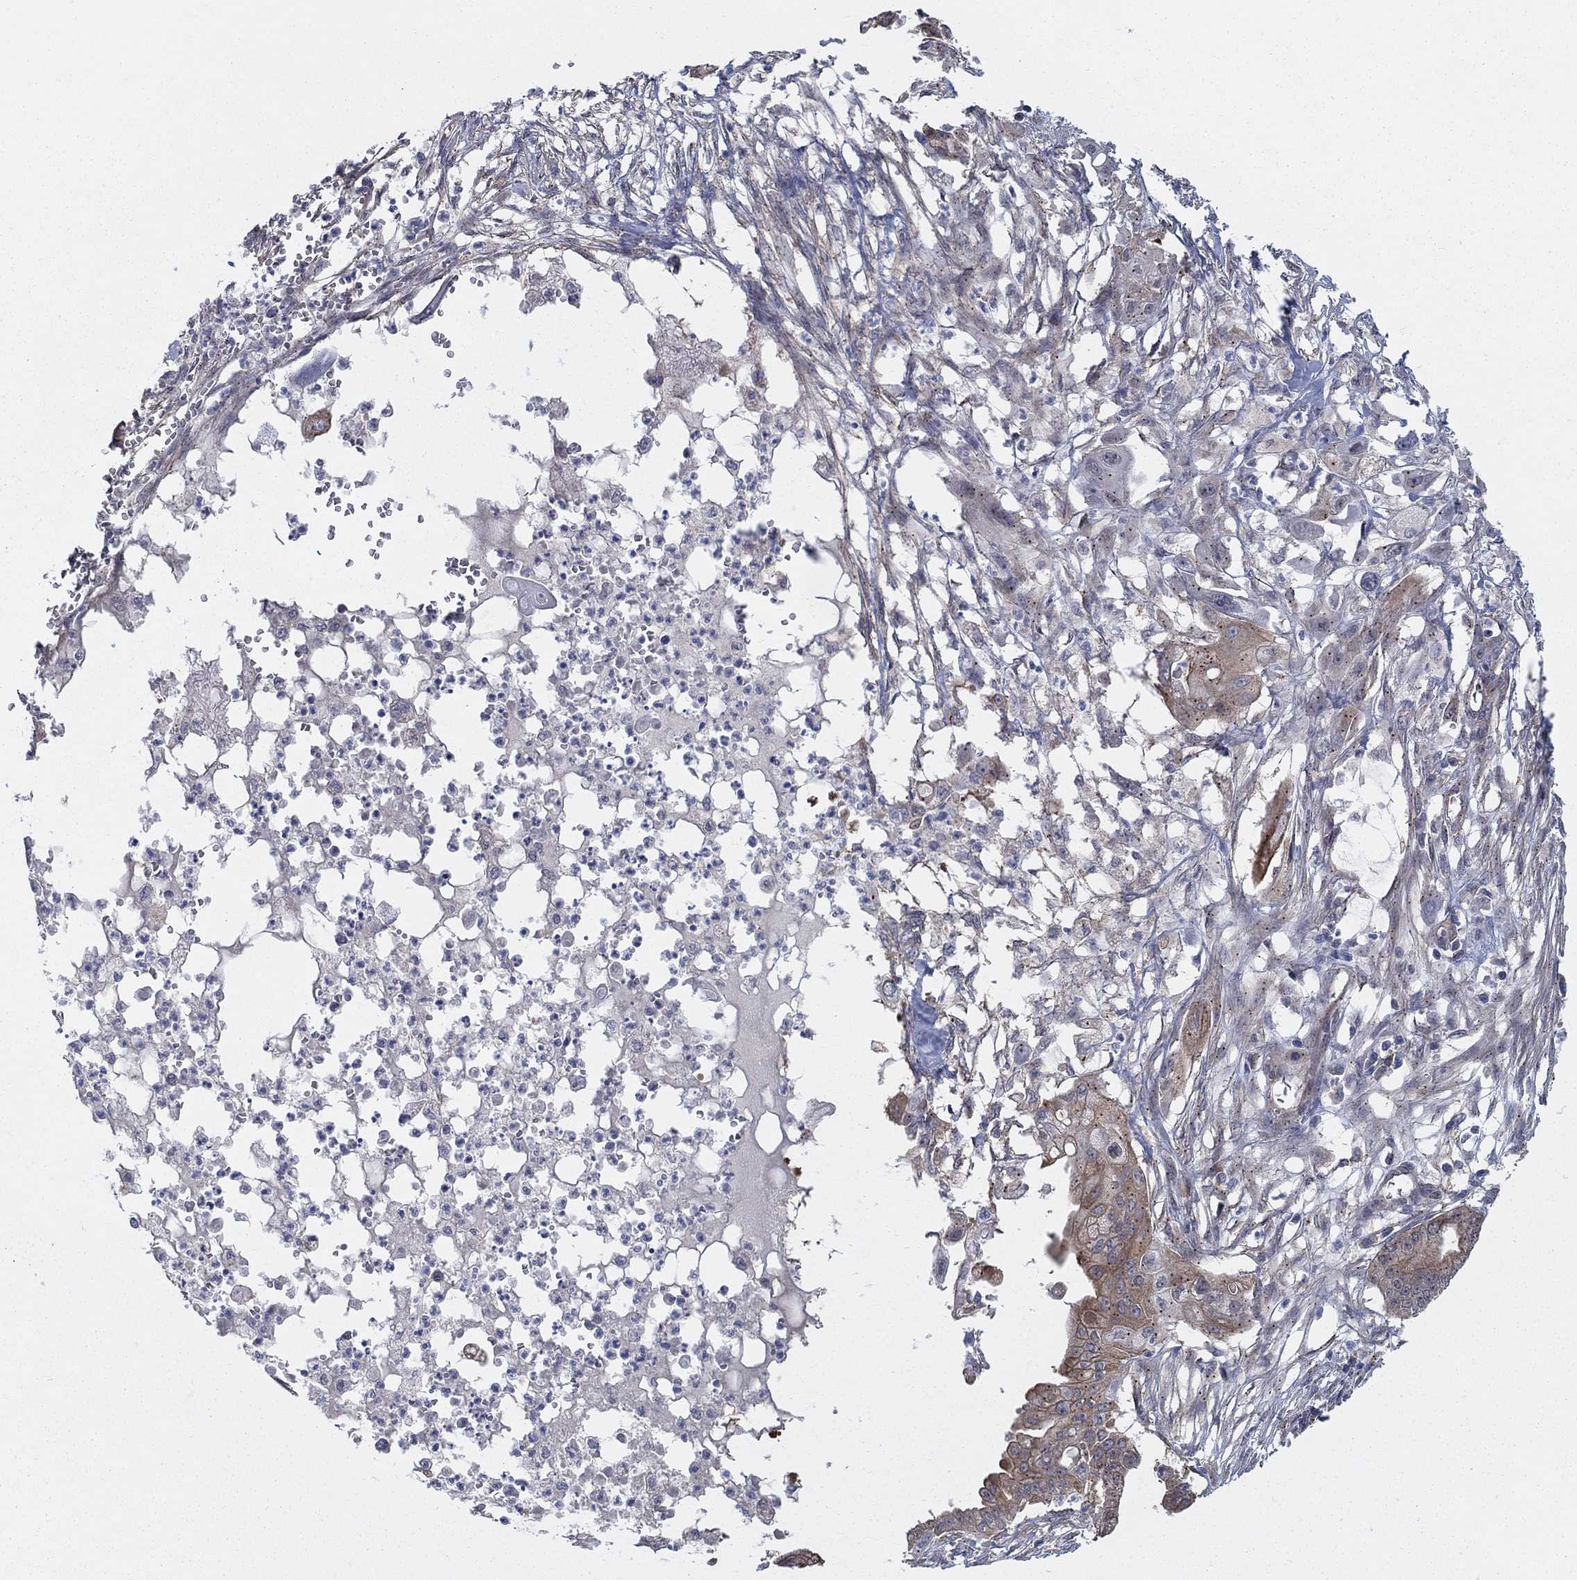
{"staining": {"intensity": "moderate", "quantity": "25%-75%", "location": "cytoplasmic/membranous"}, "tissue": "pancreatic cancer", "cell_type": "Tumor cells", "image_type": "cancer", "snomed": [{"axis": "morphology", "description": "Normal tissue, NOS"}, {"axis": "morphology", "description": "Adenocarcinoma, NOS"}, {"axis": "topography", "description": "Pancreas"}], "caption": "An image of adenocarcinoma (pancreatic) stained for a protein demonstrates moderate cytoplasmic/membranous brown staining in tumor cells.", "gene": "SH3RF1", "patient": {"sex": "female", "age": 58}}